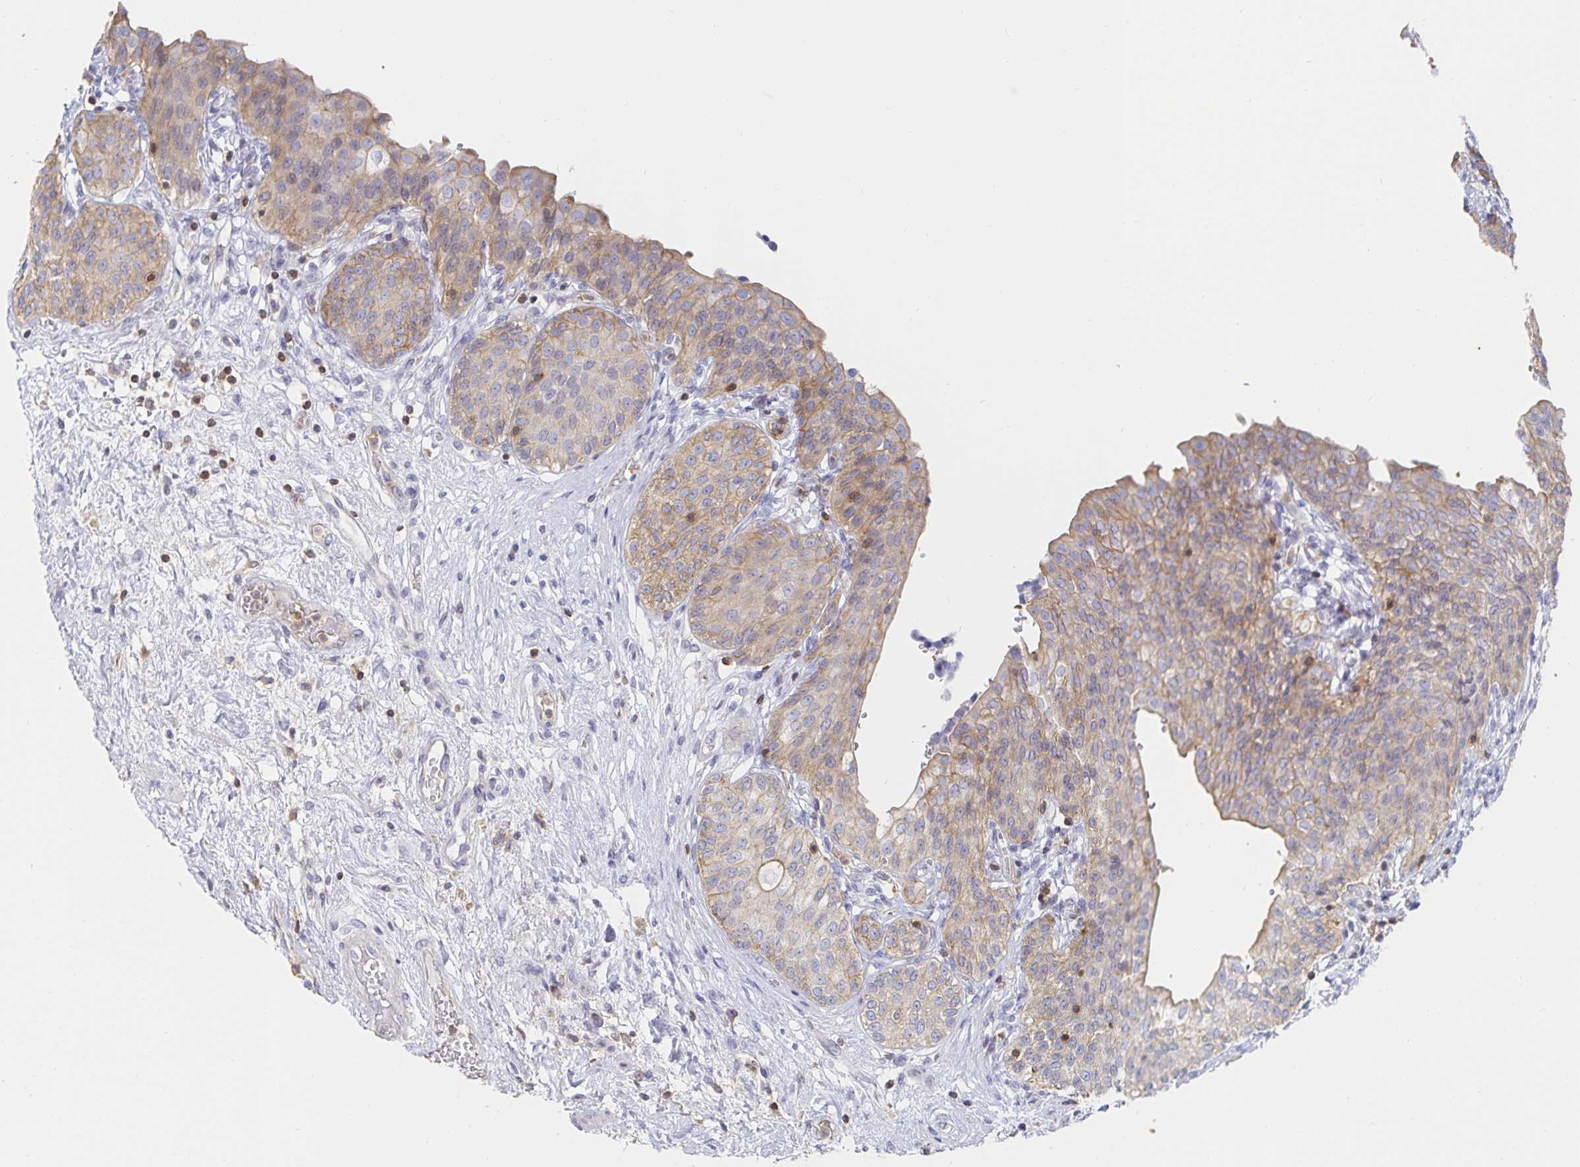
{"staining": {"intensity": "weak", "quantity": "25%-75%", "location": "cytoplasmic/membranous"}, "tissue": "urinary bladder", "cell_type": "Urothelial cells", "image_type": "normal", "snomed": [{"axis": "morphology", "description": "Normal tissue, NOS"}, {"axis": "topography", "description": "Urinary bladder"}], "caption": "This image shows immunohistochemistry staining of benign human urinary bladder, with low weak cytoplasmic/membranous staining in approximately 25%-75% of urothelial cells.", "gene": "PIK3CD", "patient": {"sex": "male", "age": 68}}